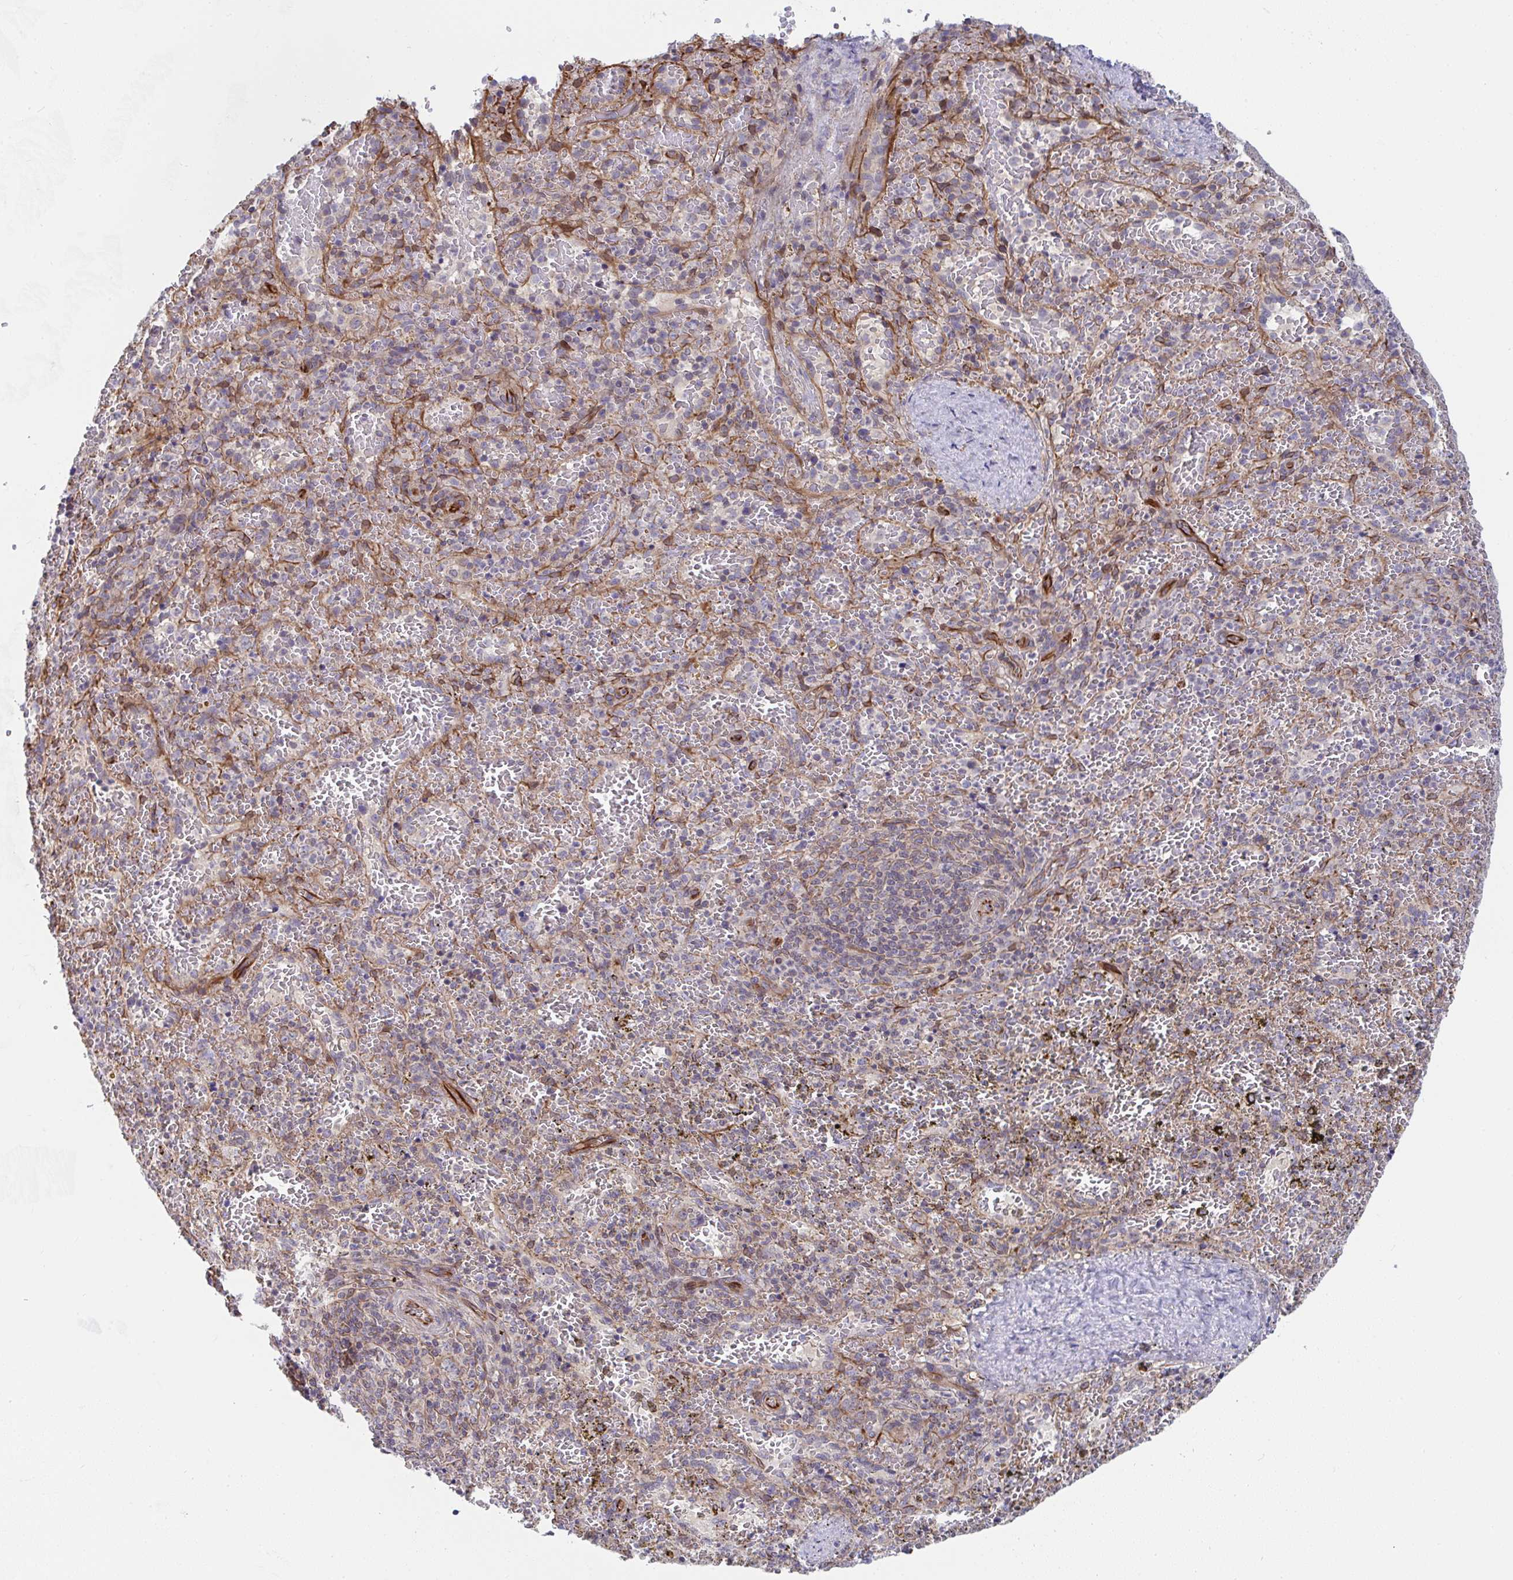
{"staining": {"intensity": "moderate", "quantity": "<25%", "location": "cytoplasmic/membranous"}, "tissue": "spleen", "cell_type": "Cells in red pulp", "image_type": "normal", "snomed": [{"axis": "morphology", "description": "Normal tissue, NOS"}, {"axis": "topography", "description": "Spleen"}], "caption": "An immunohistochemistry (IHC) histopathology image of unremarkable tissue is shown. Protein staining in brown labels moderate cytoplasmic/membranous positivity in spleen within cells in red pulp. Ihc stains the protein in brown and the nuclei are stained blue.", "gene": "EIF1AD", "patient": {"sex": "female", "age": 50}}